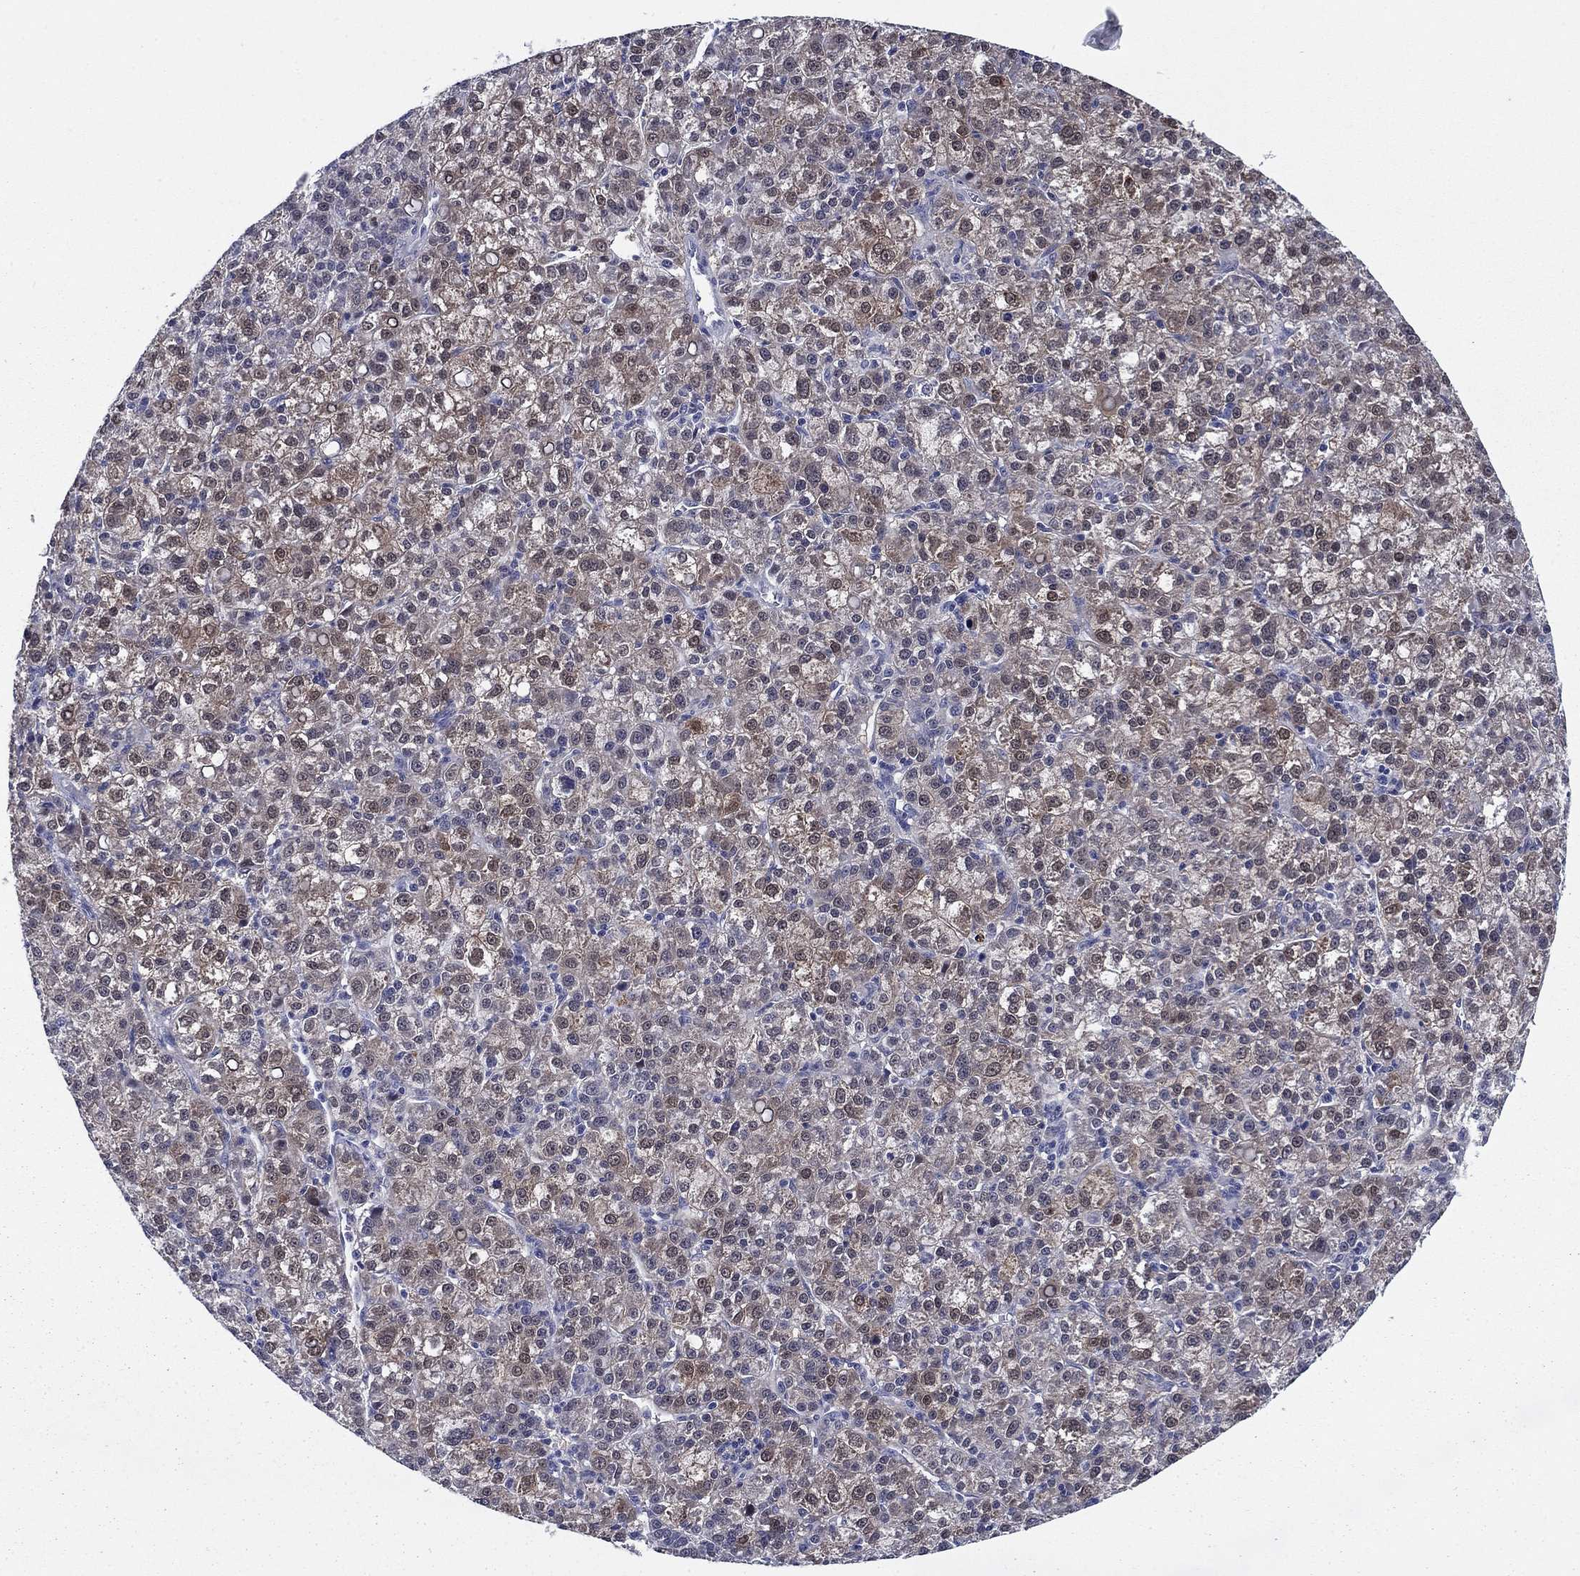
{"staining": {"intensity": "weak", "quantity": "<25%", "location": "cytoplasmic/membranous,nuclear"}, "tissue": "liver cancer", "cell_type": "Tumor cells", "image_type": "cancer", "snomed": [{"axis": "morphology", "description": "Carcinoma, Hepatocellular, NOS"}, {"axis": "topography", "description": "Liver"}], "caption": "Immunohistochemistry of human liver cancer (hepatocellular carcinoma) shows no expression in tumor cells.", "gene": "REXO5", "patient": {"sex": "female", "age": 60}}